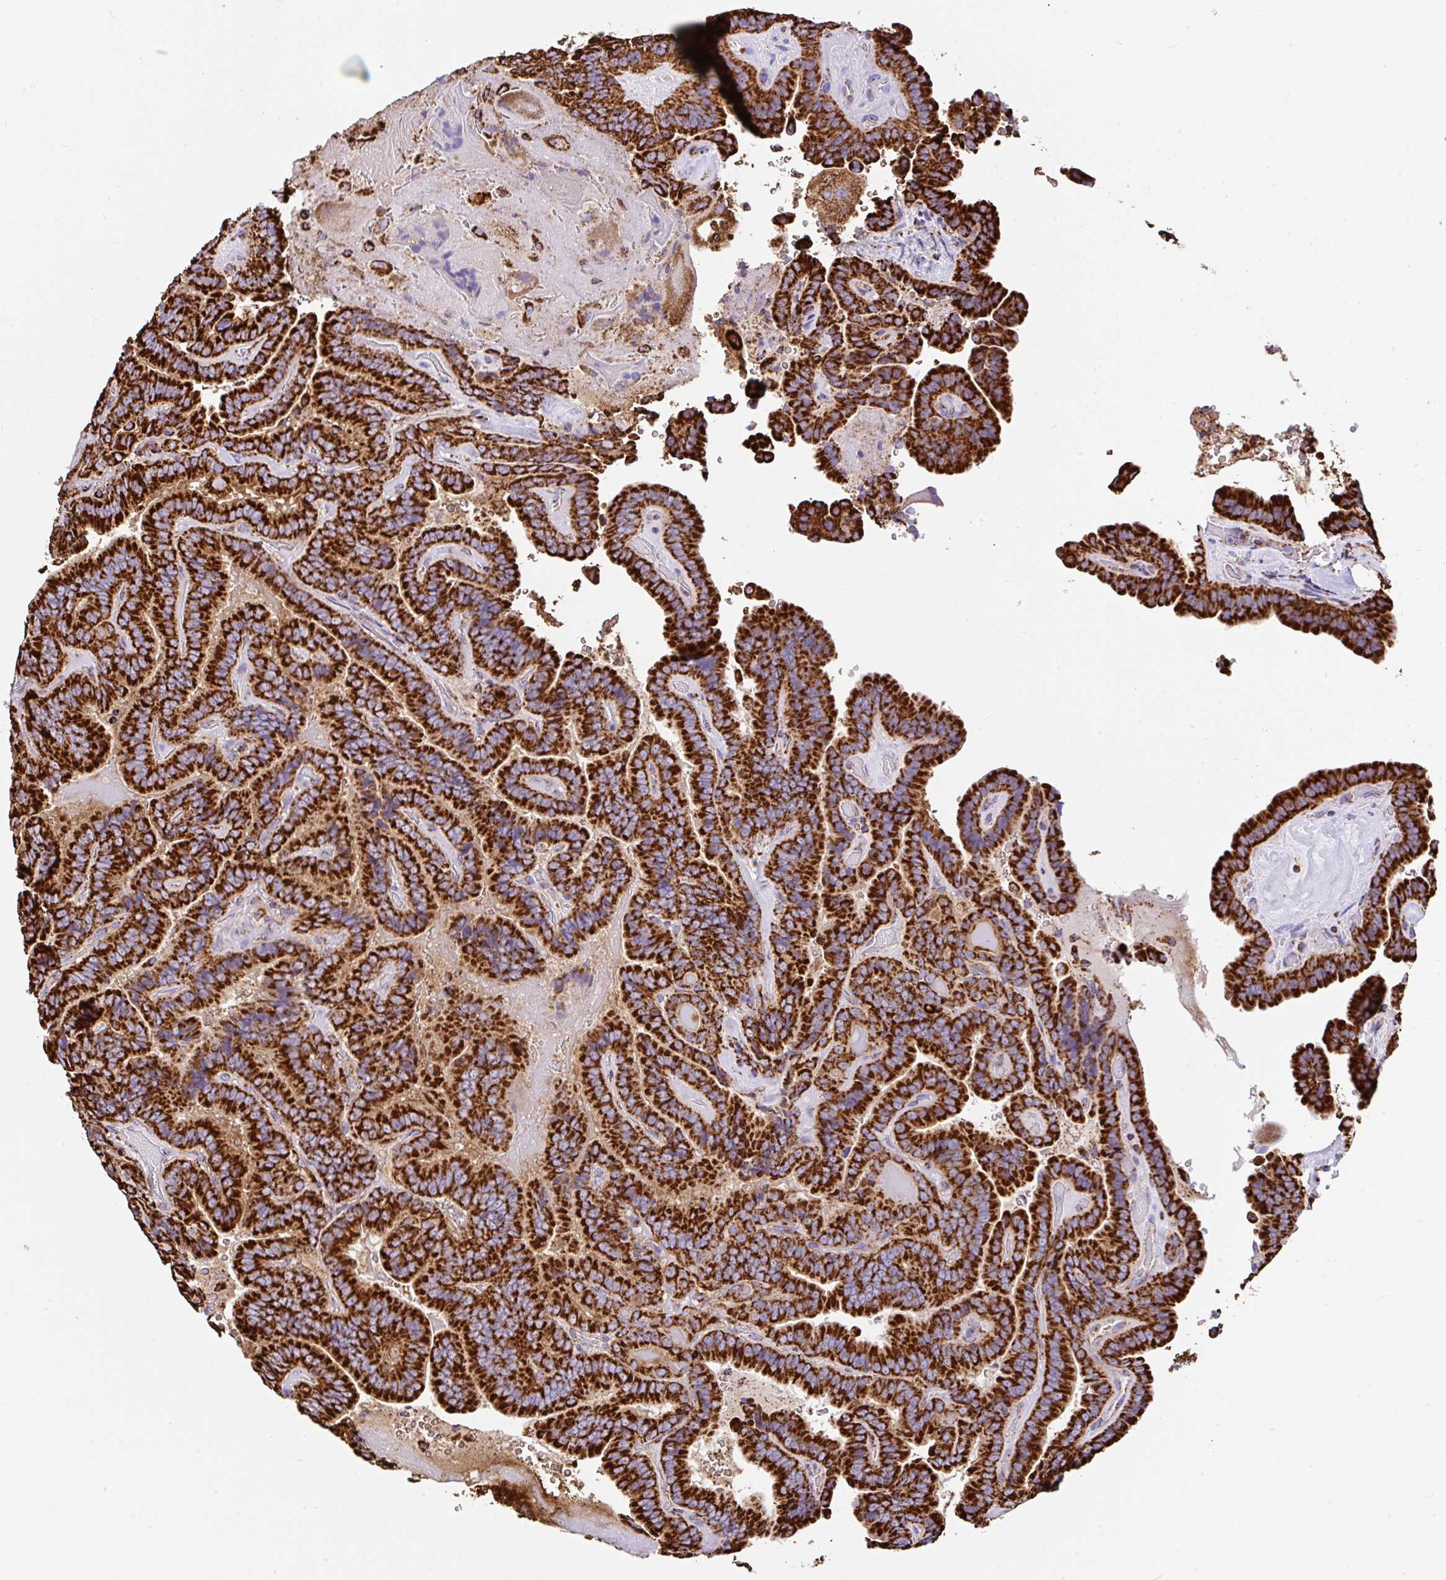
{"staining": {"intensity": "strong", "quantity": ">75%", "location": "cytoplasmic/membranous"}, "tissue": "thyroid cancer", "cell_type": "Tumor cells", "image_type": "cancer", "snomed": [{"axis": "morphology", "description": "Papillary adenocarcinoma, NOS"}, {"axis": "topography", "description": "Thyroid gland"}], "caption": "Thyroid papillary adenocarcinoma was stained to show a protein in brown. There is high levels of strong cytoplasmic/membranous expression in approximately >75% of tumor cells.", "gene": "ANKRD33B", "patient": {"sex": "male", "age": 61}}